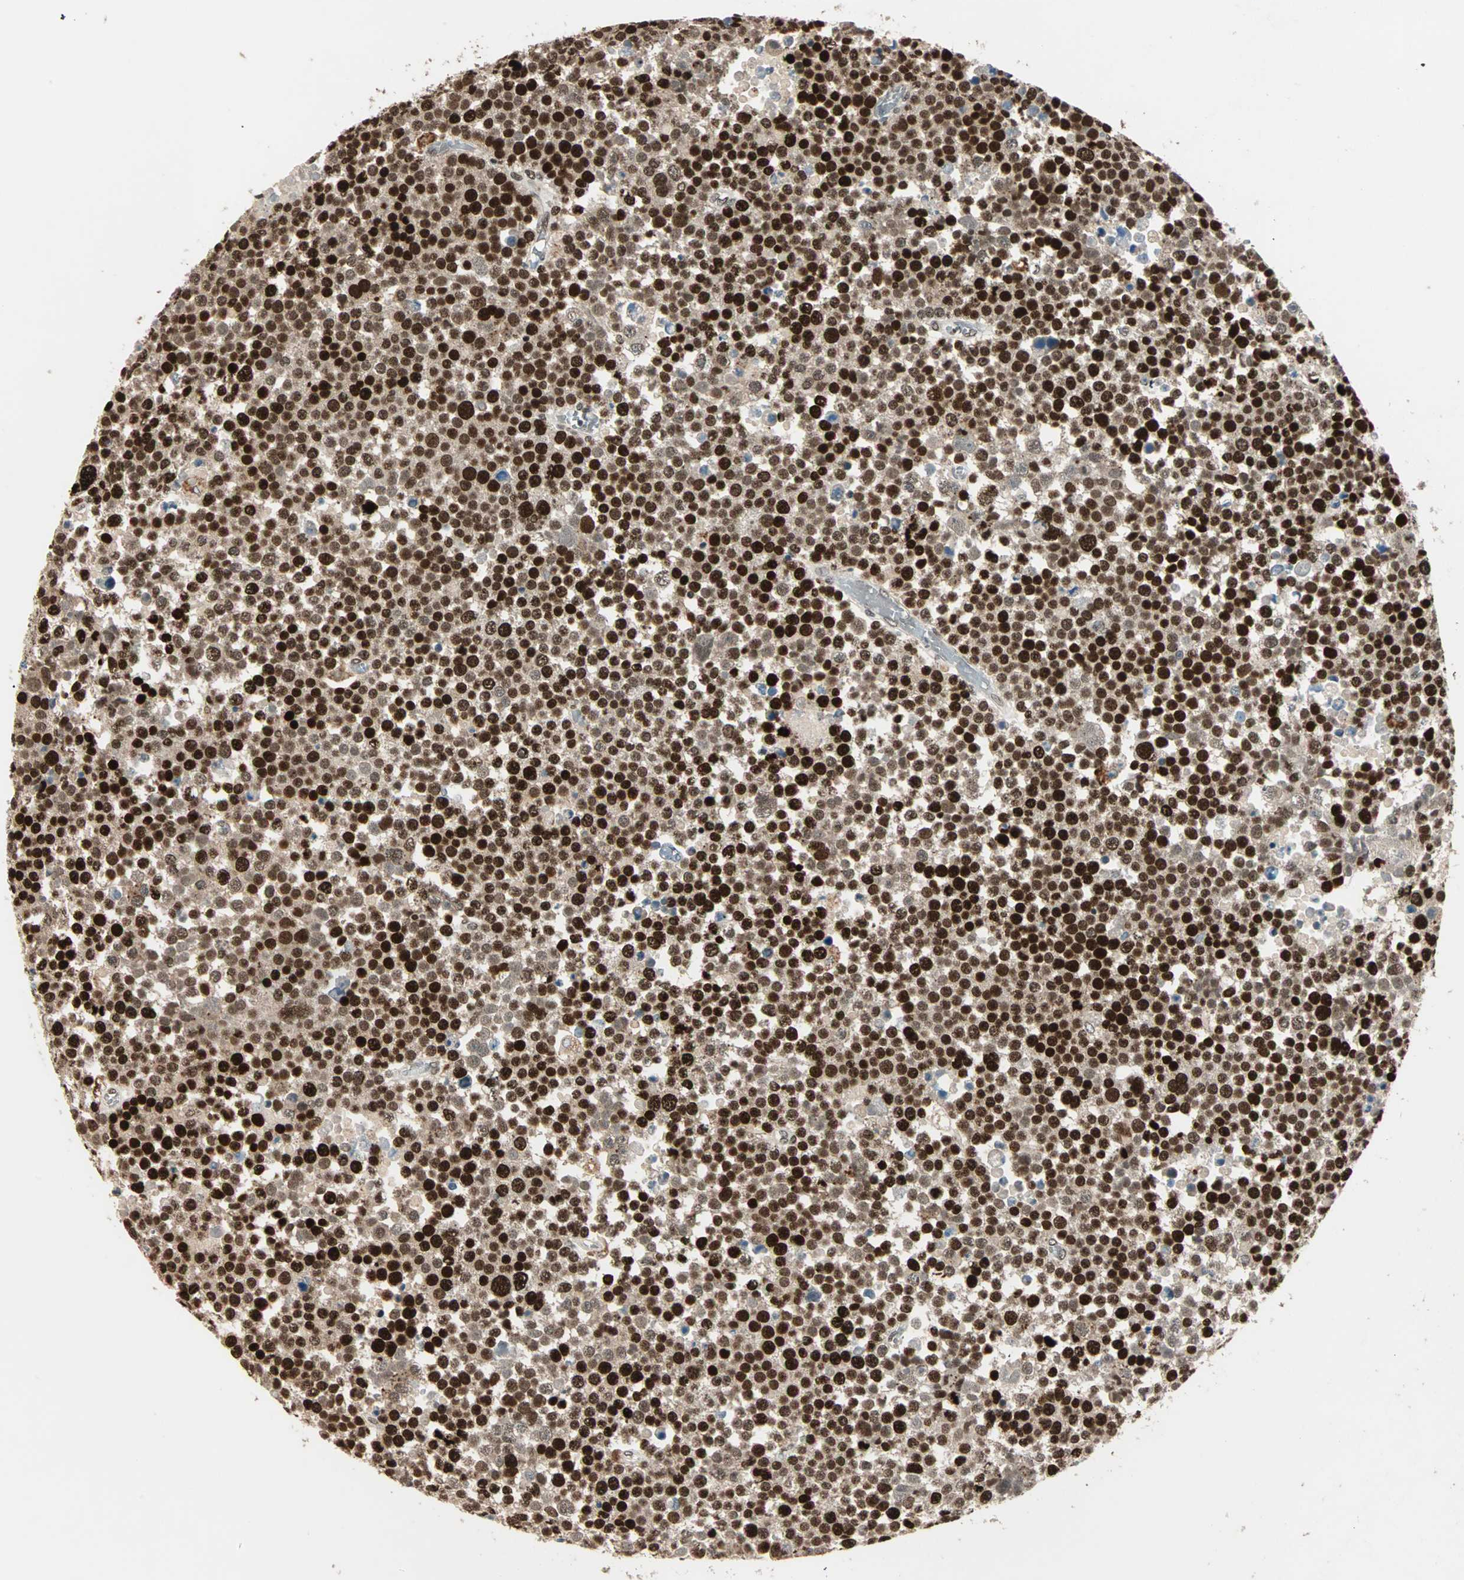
{"staining": {"intensity": "strong", "quantity": ">75%", "location": "nuclear"}, "tissue": "testis cancer", "cell_type": "Tumor cells", "image_type": "cancer", "snomed": [{"axis": "morphology", "description": "Seminoma, NOS"}, {"axis": "topography", "description": "Testis"}], "caption": "Testis cancer tissue reveals strong nuclear staining in about >75% of tumor cells, visualized by immunohistochemistry.", "gene": "MDC1", "patient": {"sex": "male", "age": 71}}